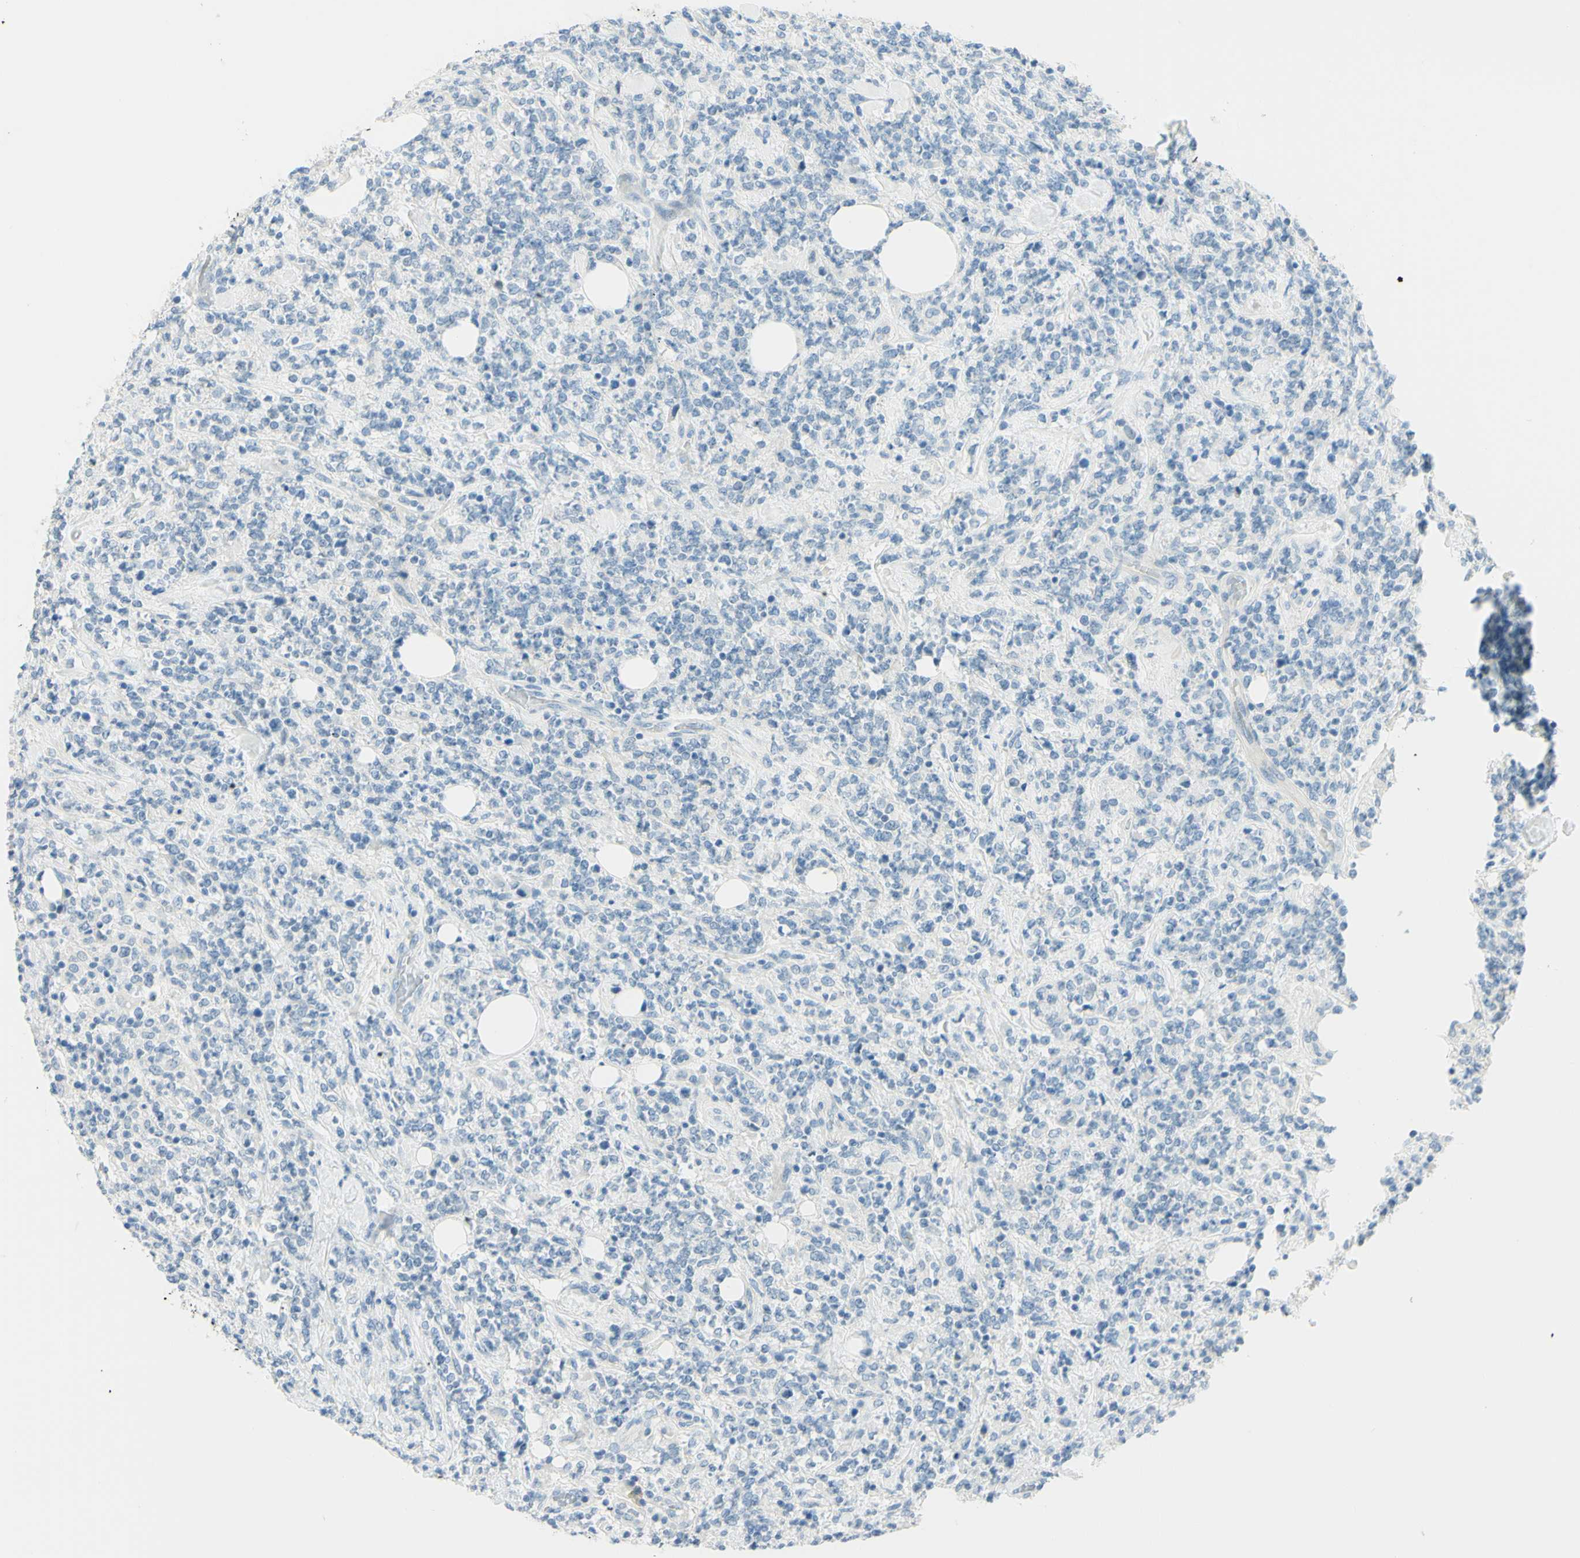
{"staining": {"intensity": "negative", "quantity": "none", "location": "none"}, "tissue": "lymphoma", "cell_type": "Tumor cells", "image_type": "cancer", "snomed": [{"axis": "morphology", "description": "Malignant lymphoma, non-Hodgkin's type, High grade"}, {"axis": "topography", "description": "Soft tissue"}], "caption": "An image of high-grade malignant lymphoma, non-Hodgkin's type stained for a protein exhibits no brown staining in tumor cells.", "gene": "TMEM132D", "patient": {"sex": "male", "age": 18}}